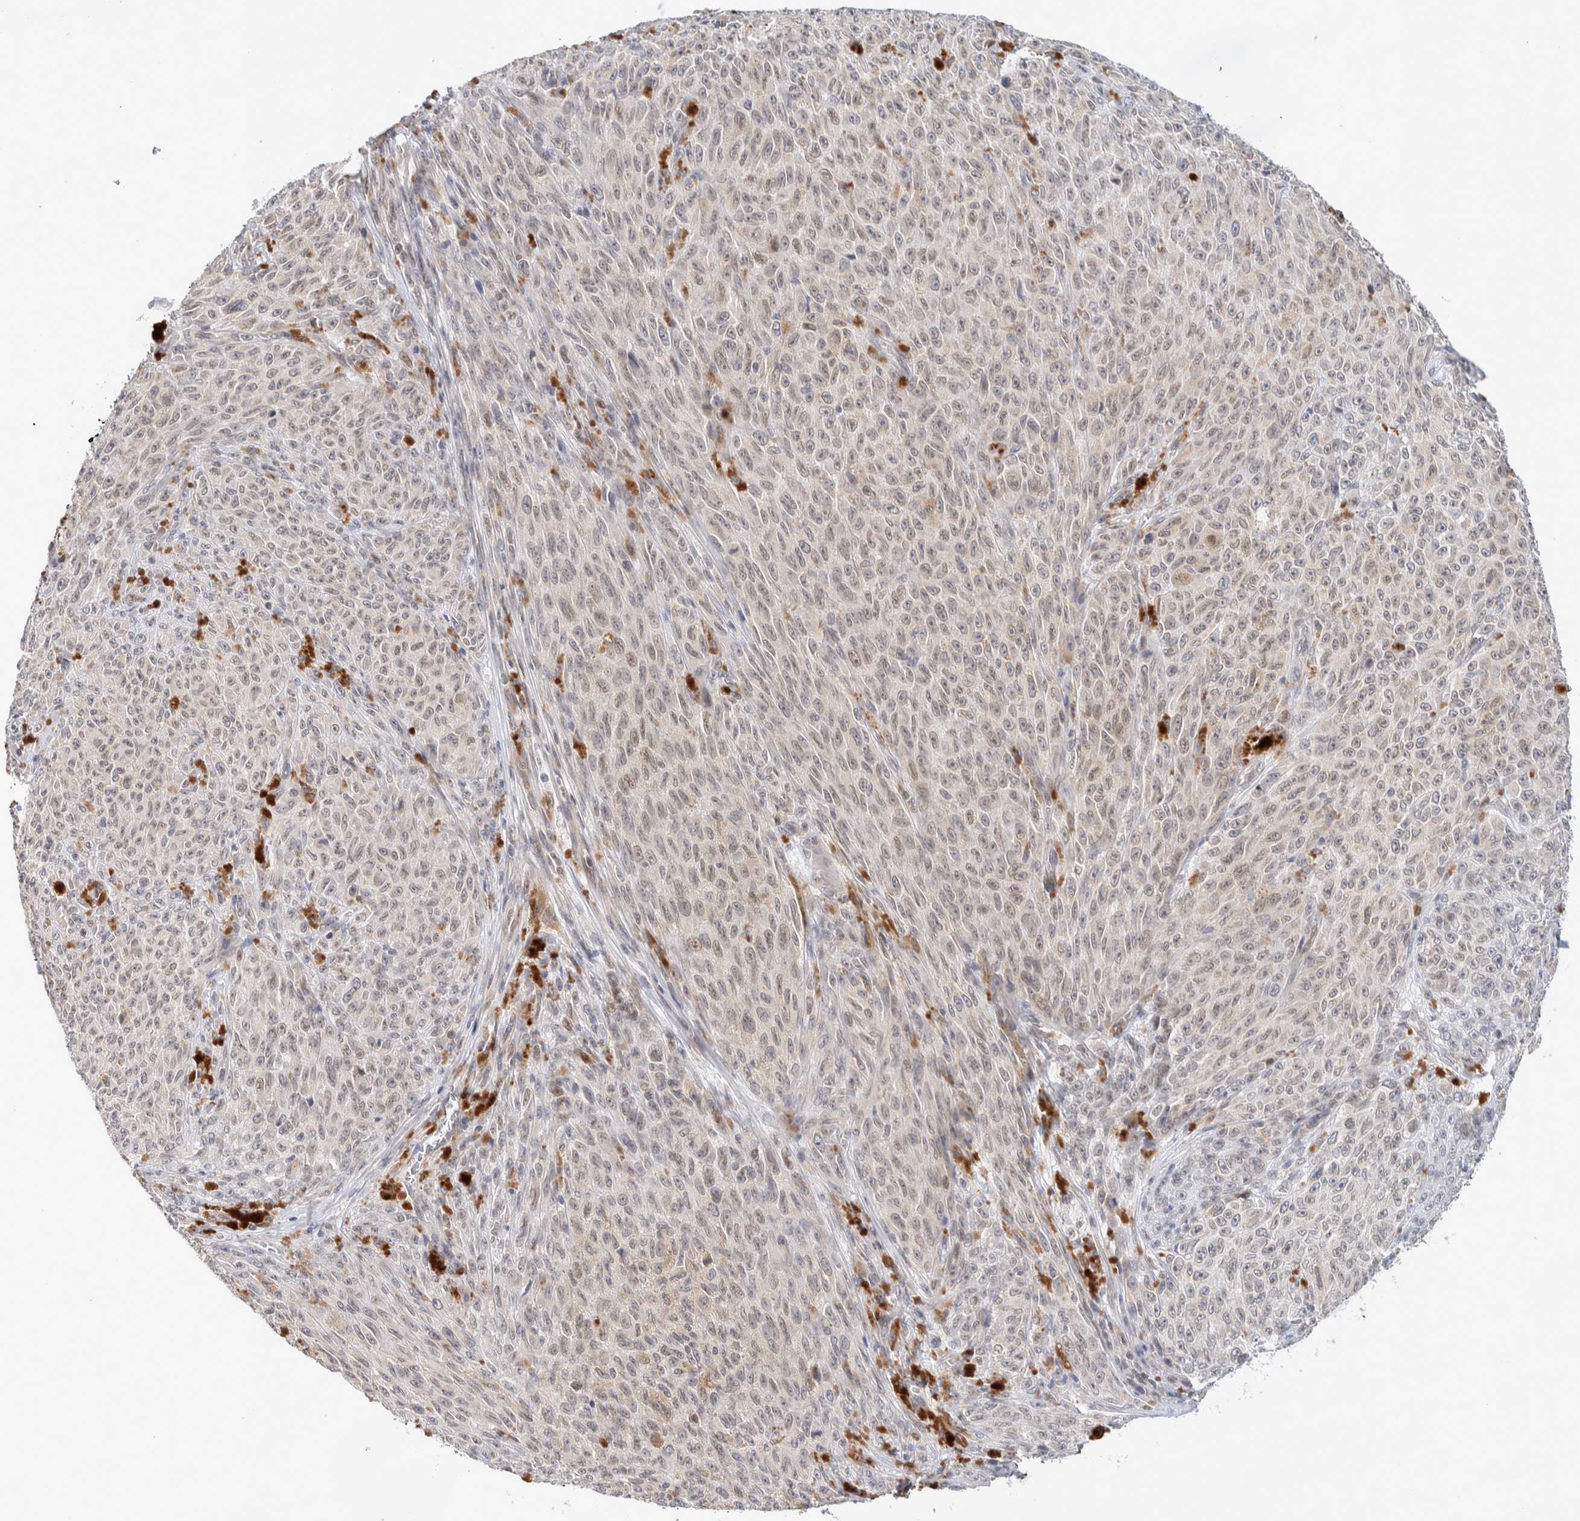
{"staining": {"intensity": "negative", "quantity": "none", "location": "none"}, "tissue": "melanoma", "cell_type": "Tumor cells", "image_type": "cancer", "snomed": [{"axis": "morphology", "description": "Malignant melanoma, NOS"}, {"axis": "topography", "description": "Skin"}], "caption": "Malignant melanoma stained for a protein using immunohistochemistry (IHC) reveals no positivity tumor cells.", "gene": "CRAT", "patient": {"sex": "female", "age": 82}}